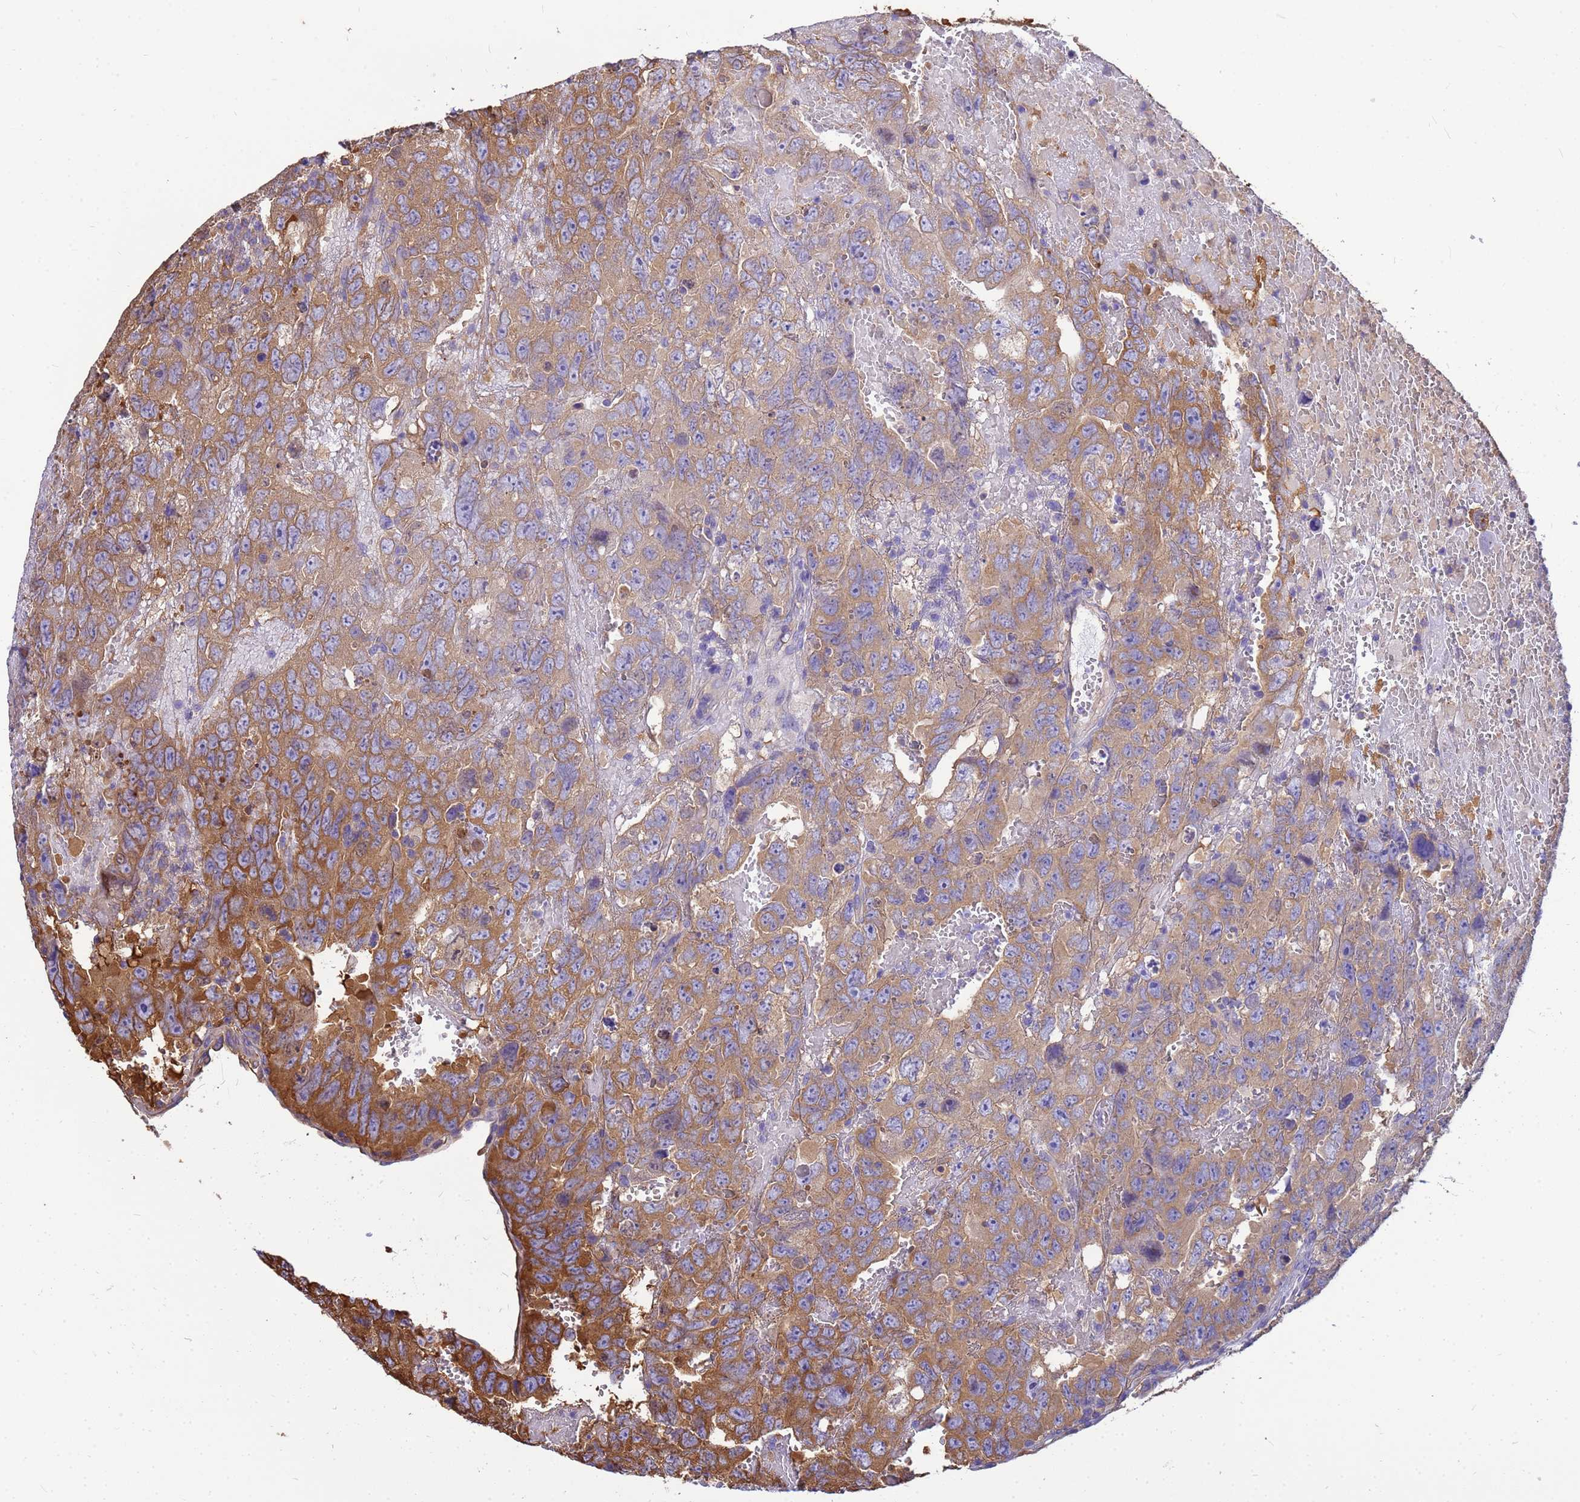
{"staining": {"intensity": "moderate", "quantity": "25%-75%", "location": "cytoplasmic/membranous"}, "tissue": "testis cancer", "cell_type": "Tumor cells", "image_type": "cancer", "snomed": [{"axis": "morphology", "description": "Carcinoma, Embryonal, NOS"}, {"axis": "topography", "description": "Testis"}], "caption": "Protein expression analysis of testis cancer (embryonal carcinoma) exhibits moderate cytoplasmic/membranous expression in approximately 25%-75% of tumor cells.", "gene": "TUBB1", "patient": {"sex": "male", "age": 45}}